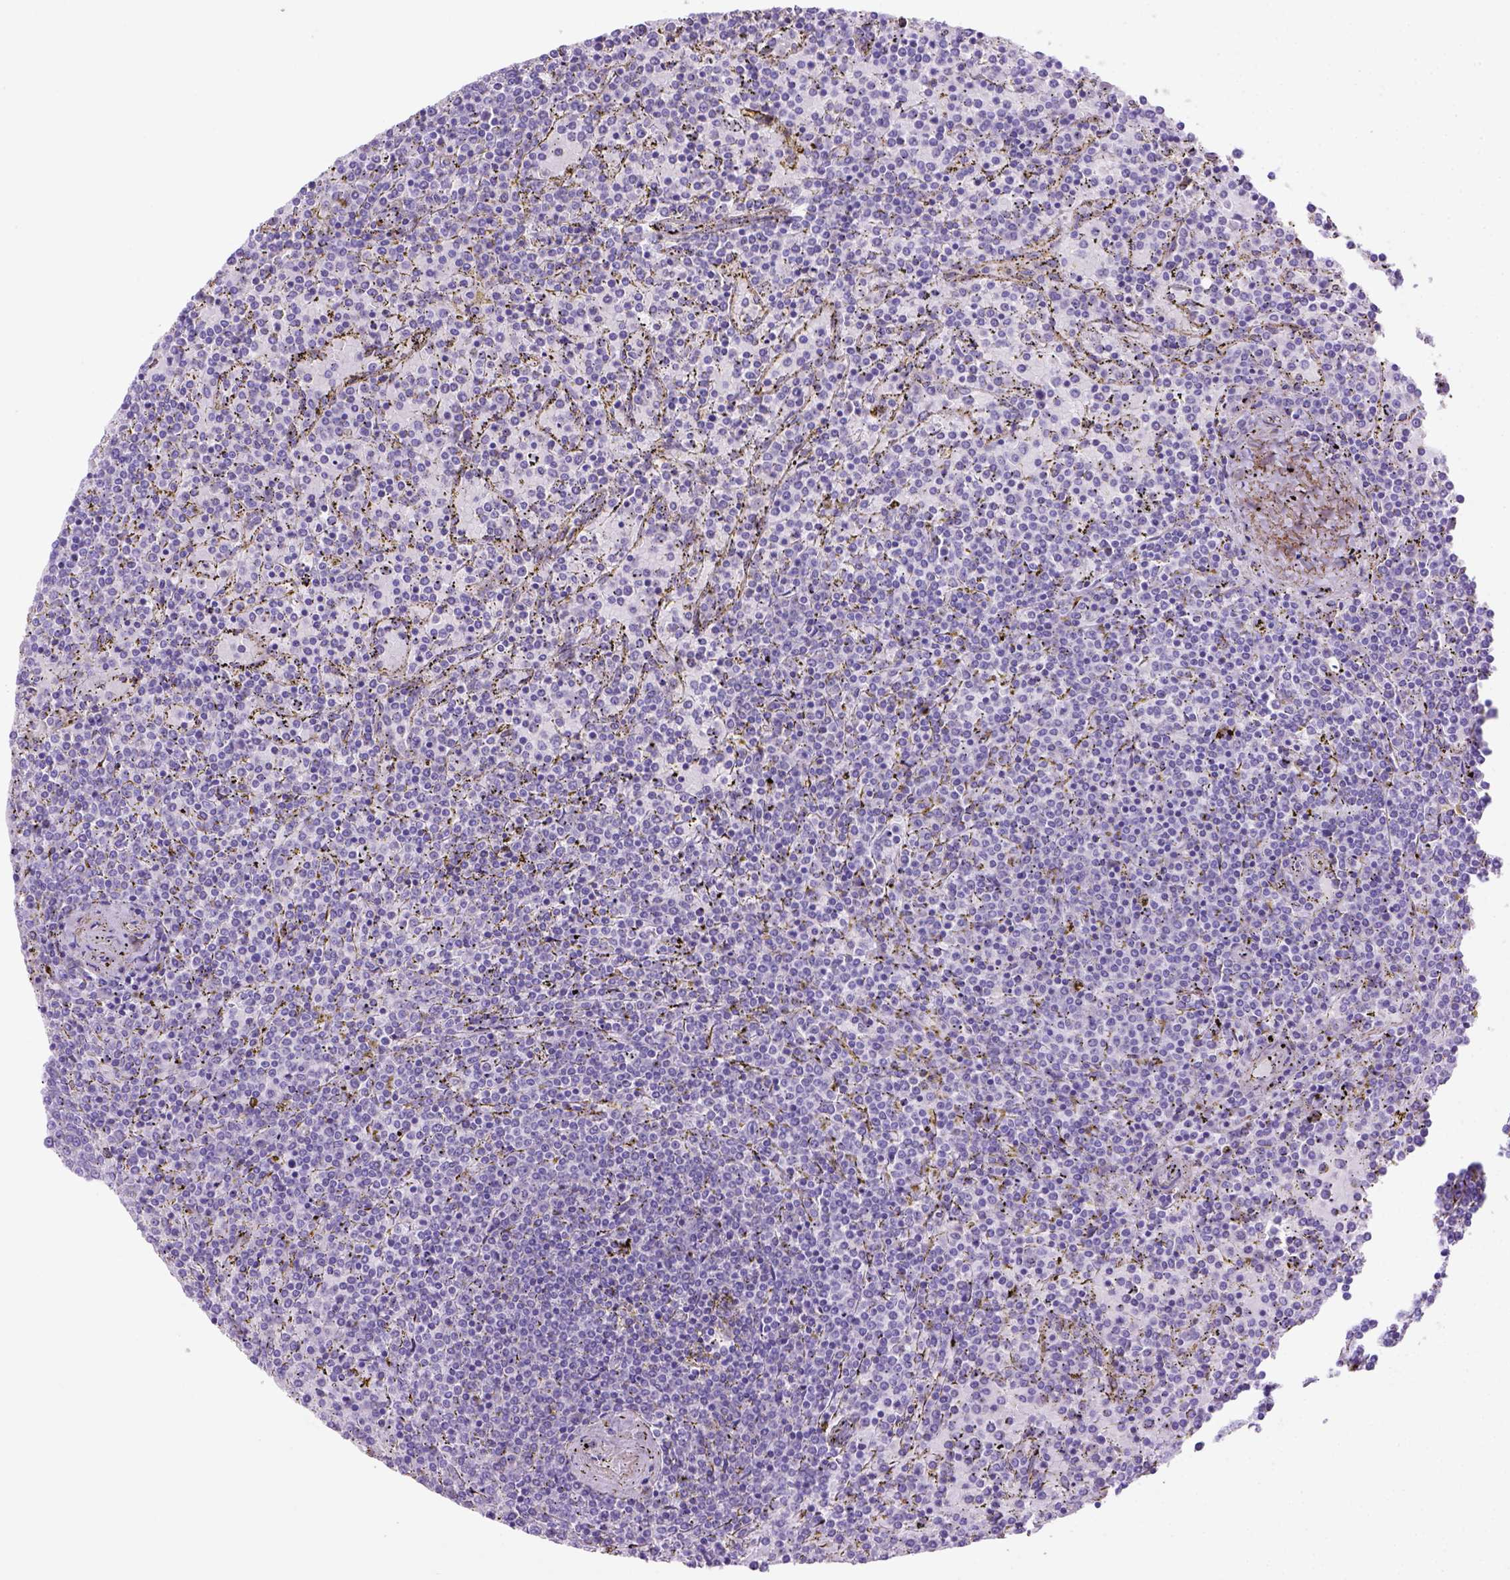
{"staining": {"intensity": "negative", "quantity": "none", "location": "none"}, "tissue": "lymphoma", "cell_type": "Tumor cells", "image_type": "cancer", "snomed": [{"axis": "morphology", "description": "Malignant lymphoma, non-Hodgkin's type, Low grade"}, {"axis": "topography", "description": "Spleen"}], "caption": "IHC image of neoplastic tissue: human lymphoma stained with DAB (3,3'-diaminobenzidine) demonstrates no significant protein staining in tumor cells.", "gene": "SIRPD", "patient": {"sex": "female", "age": 77}}